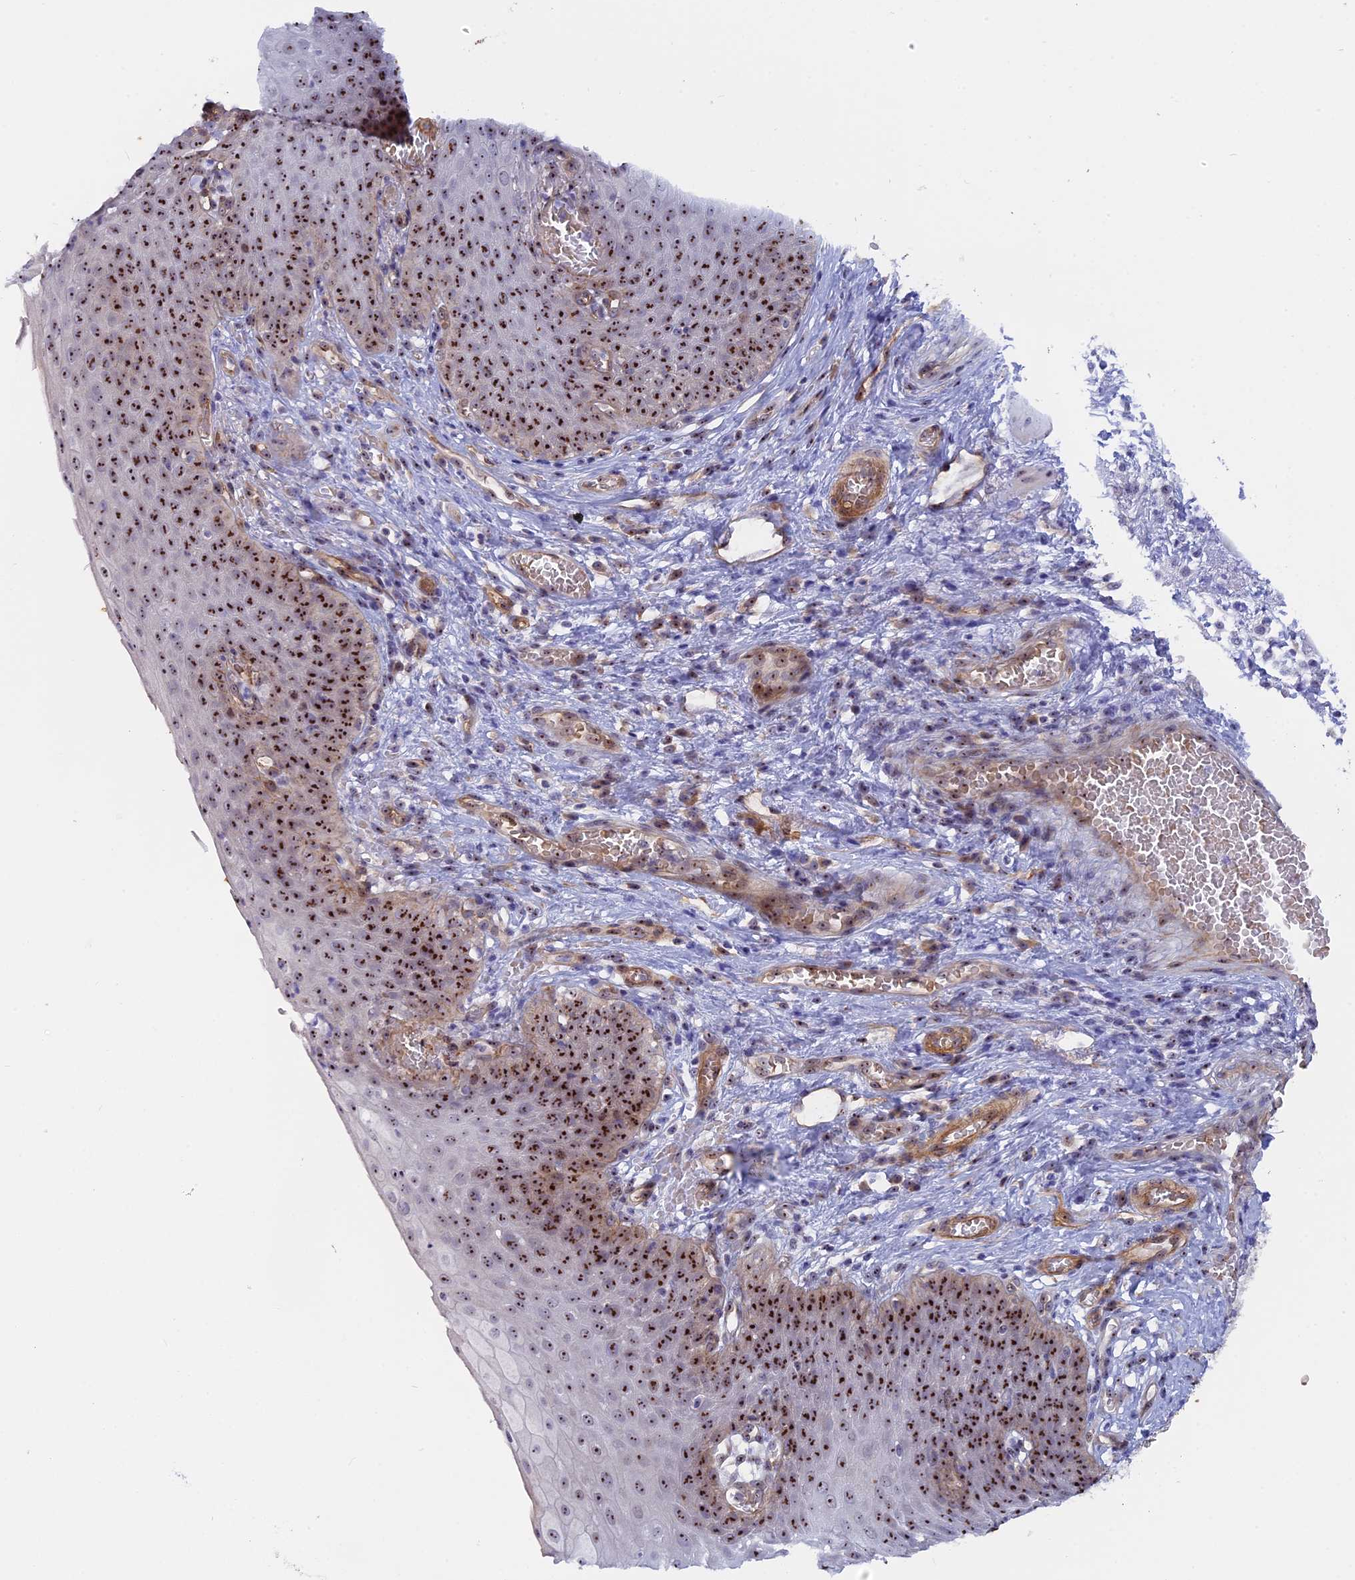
{"staining": {"intensity": "strong", "quantity": ">75%", "location": "nuclear"}, "tissue": "esophagus", "cell_type": "Squamous epithelial cells", "image_type": "normal", "snomed": [{"axis": "morphology", "description": "Normal tissue, NOS"}, {"axis": "topography", "description": "Esophagus"}], "caption": "The image displays a brown stain indicating the presence of a protein in the nuclear of squamous epithelial cells in esophagus. Using DAB (3,3'-diaminobenzidine) (brown) and hematoxylin (blue) stains, captured at high magnification using brightfield microscopy.", "gene": "DBNDD1", "patient": {"sex": "male", "age": 71}}